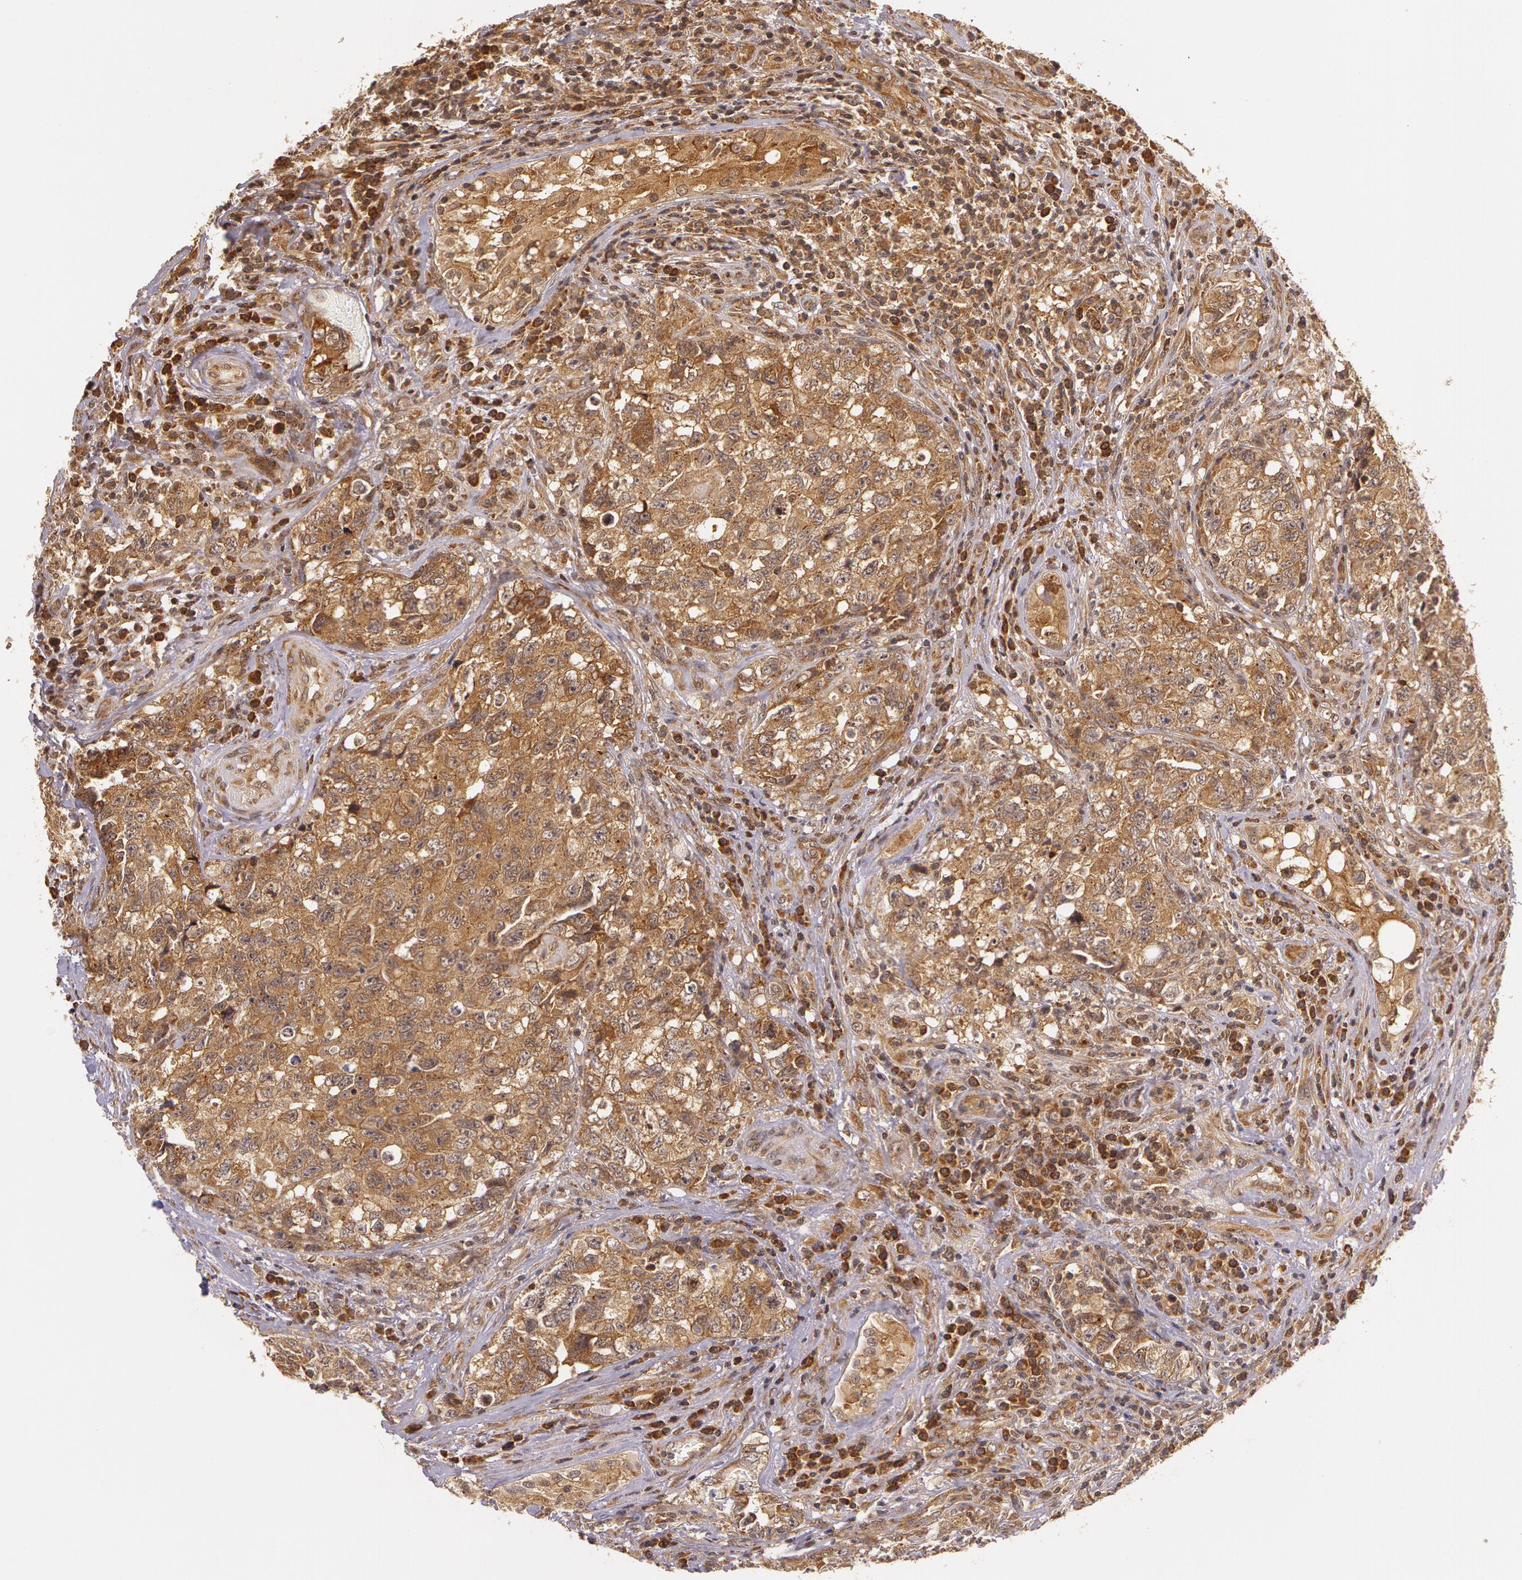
{"staining": {"intensity": "moderate", "quantity": ">75%", "location": "cytoplasmic/membranous"}, "tissue": "testis cancer", "cell_type": "Tumor cells", "image_type": "cancer", "snomed": [{"axis": "morphology", "description": "Carcinoma, Embryonal, NOS"}, {"axis": "topography", "description": "Testis"}], "caption": "Protein staining of testis cancer (embryonal carcinoma) tissue demonstrates moderate cytoplasmic/membranous expression in about >75% of tumor cells.", "gene": "ASCC2", "patient": {"sex": "male", "age": 31}}